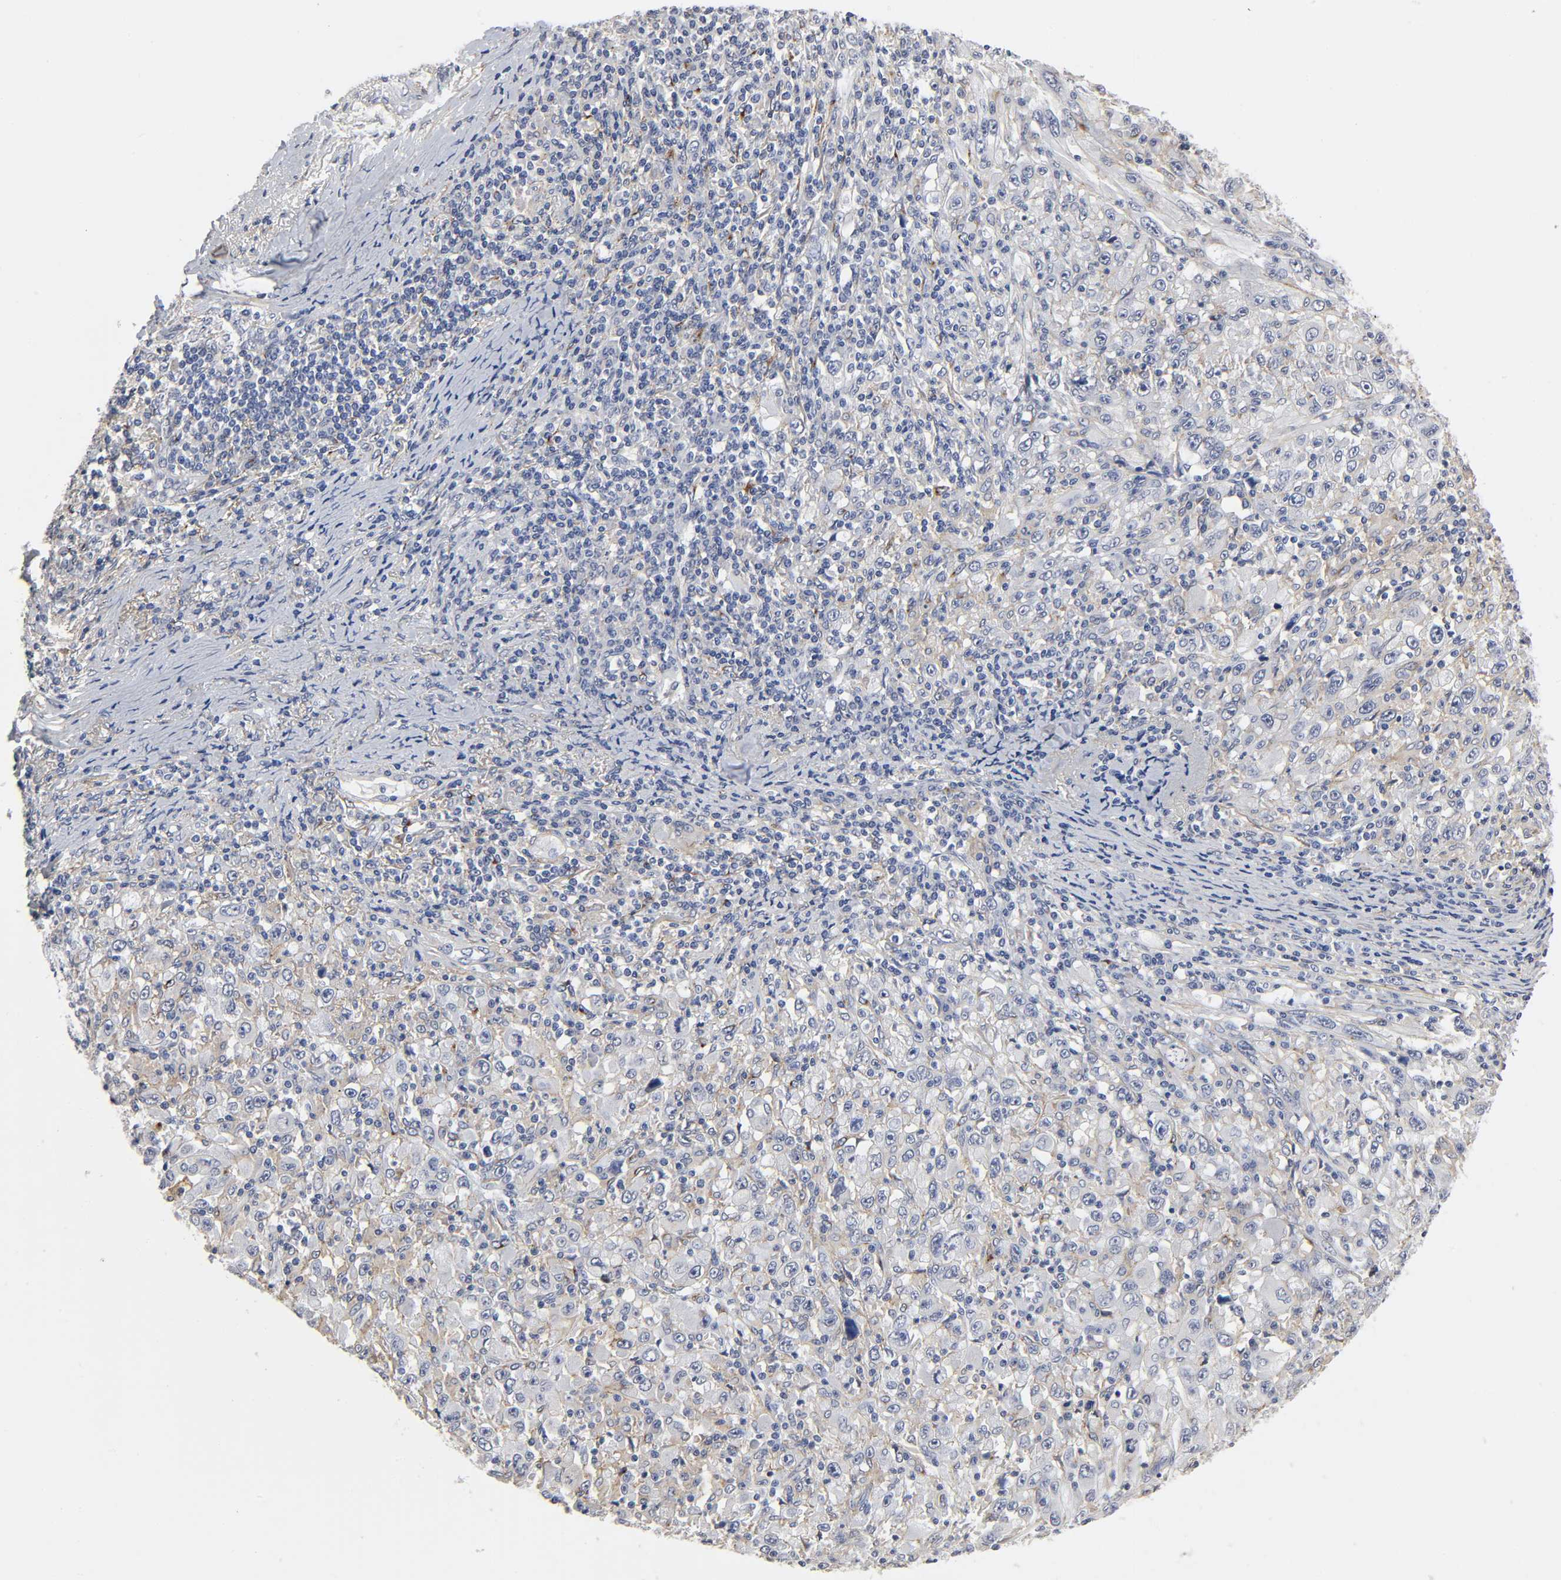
{"staining": {"intensity": "weak", "quantity": "<25%", "location": "cytoplasmic/membranous"}, "tissue": "melanoma", "cell_type": "Tumor cells", "image_type": "cancer", "snomed": [{"axis": "morphology", "description": "Malignant melanoma, Metastatic site"}, {"axis": "topography", "description": "Skin"}], "caption": "The IHC micrograph has no significant expression in tumor cells of melanoma tissue.", "gene": "LRP1", "patient": {"sex": "female", "age": 56}}